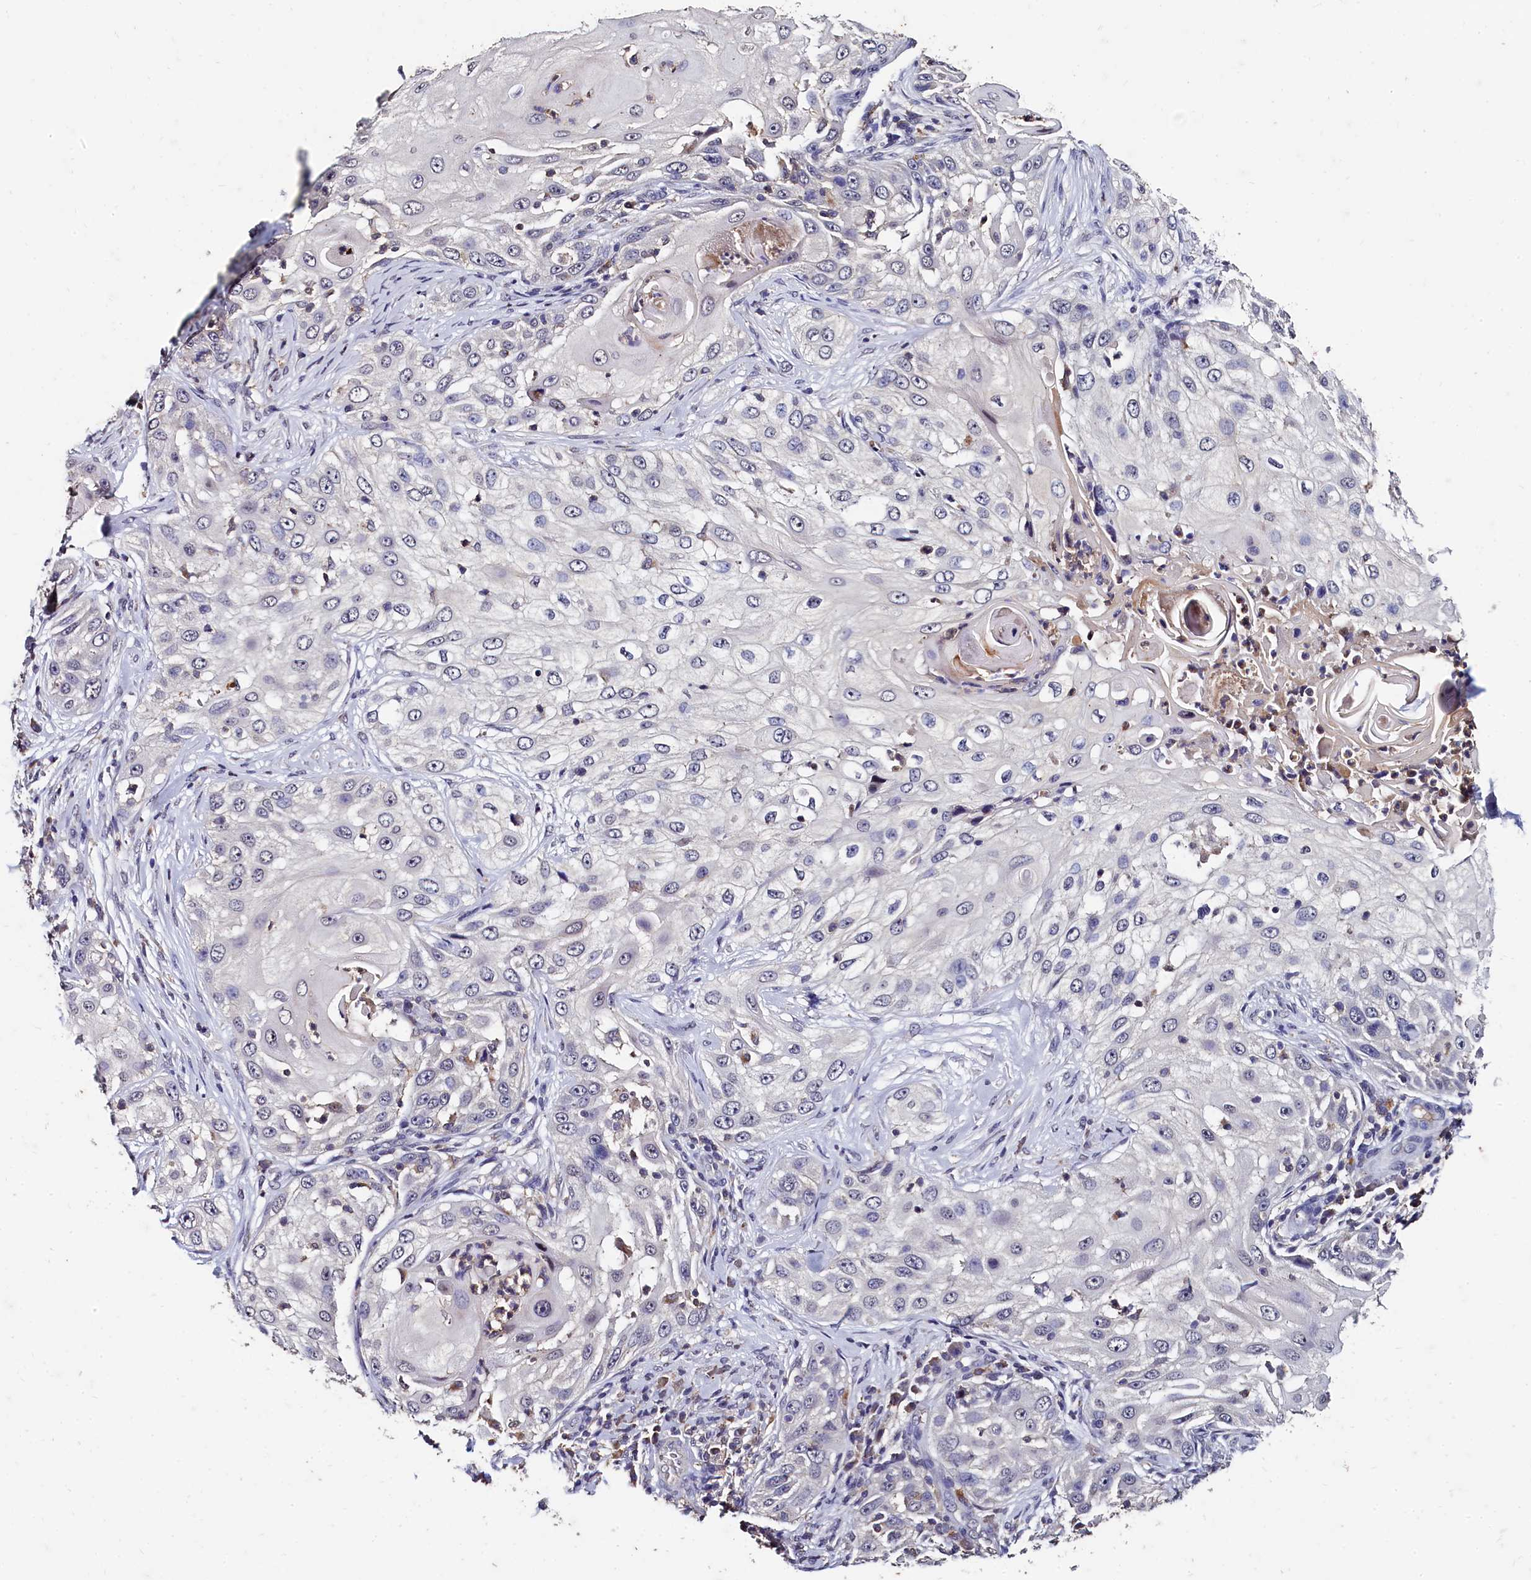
{"staining": {"intensity": "negative", "quantity": "none", "location": "none"}, "tissue": "skin cancer", "cell_type": "Tumor cells", "image_type": "cancer", "snomed": [{"axis": "morphology", "description": "Squamous cell carcinoma, NOS"}, {"axis": "topography", "description": "Skin"}], "caption": "Skin cancer (squamous cell carcinoma) was stained to show a protein in brown. There is no significant expression in tumor cells.", "gene": "CSTPP1", "patient": {"sex": "female", "age": 44}}